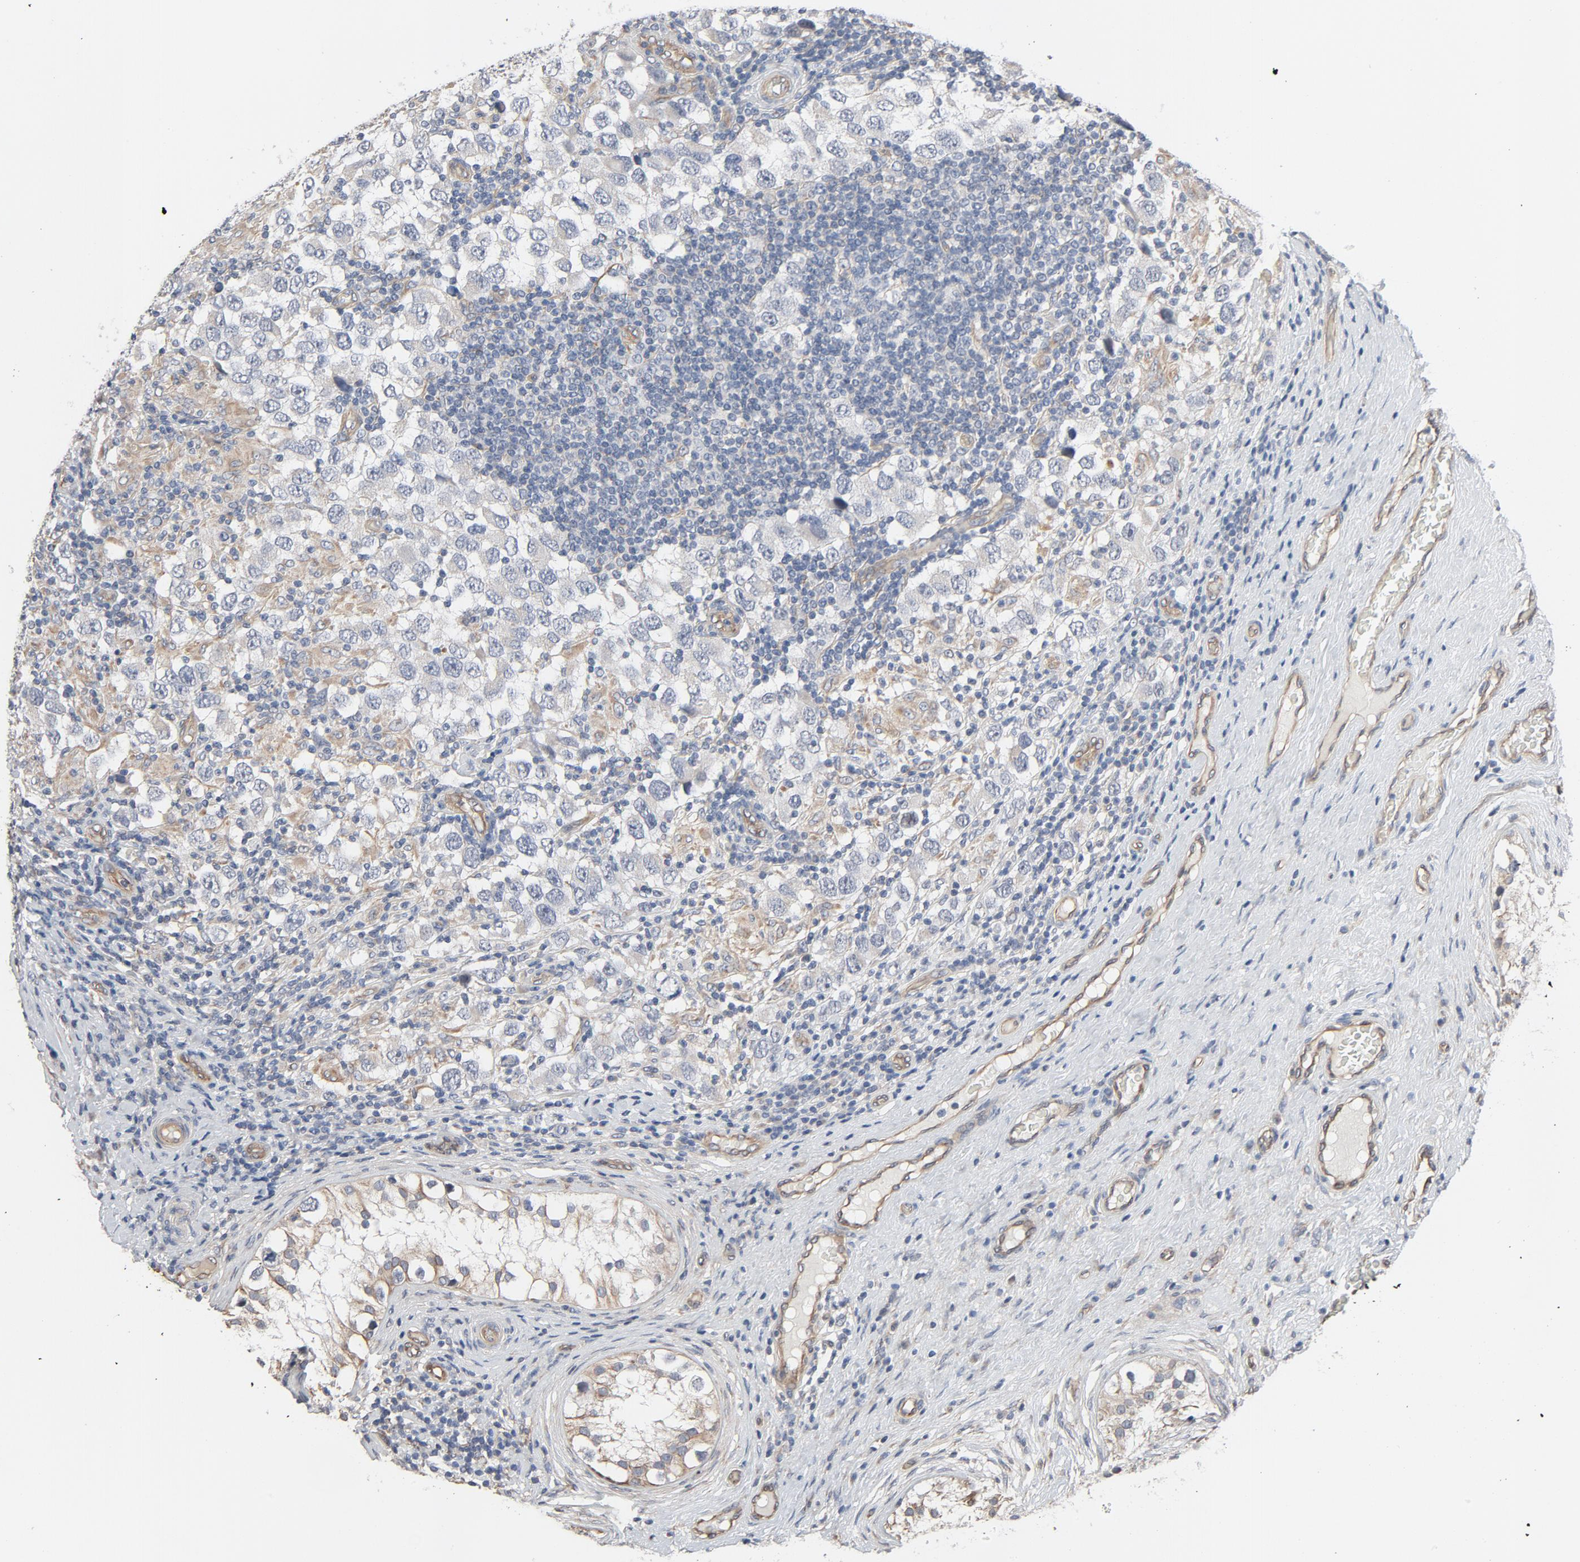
{"staining": {"intensity": "weak", "quantity": "<25%", "location": "cytoplasmic/membranous"}, "tissue": "testis cancer", "cell_type": "Tumor cells", "image_type": "cancer", "snomed": [{"axis": "morphology", "description": "Carcinoma, Embryonal, NOS"}, {"axis": "topography", "description": "Testis"}], "caption": "Histopathology image shows no protein staining in tumor cells of testis cancer tissue. (Stains: DAB IHC with hematoxylin counter stain, Microscopy: brightfield microscopy at high magnification).", "gene": "TRIOBP", "patient": {"sex": "male", "age": 21}}